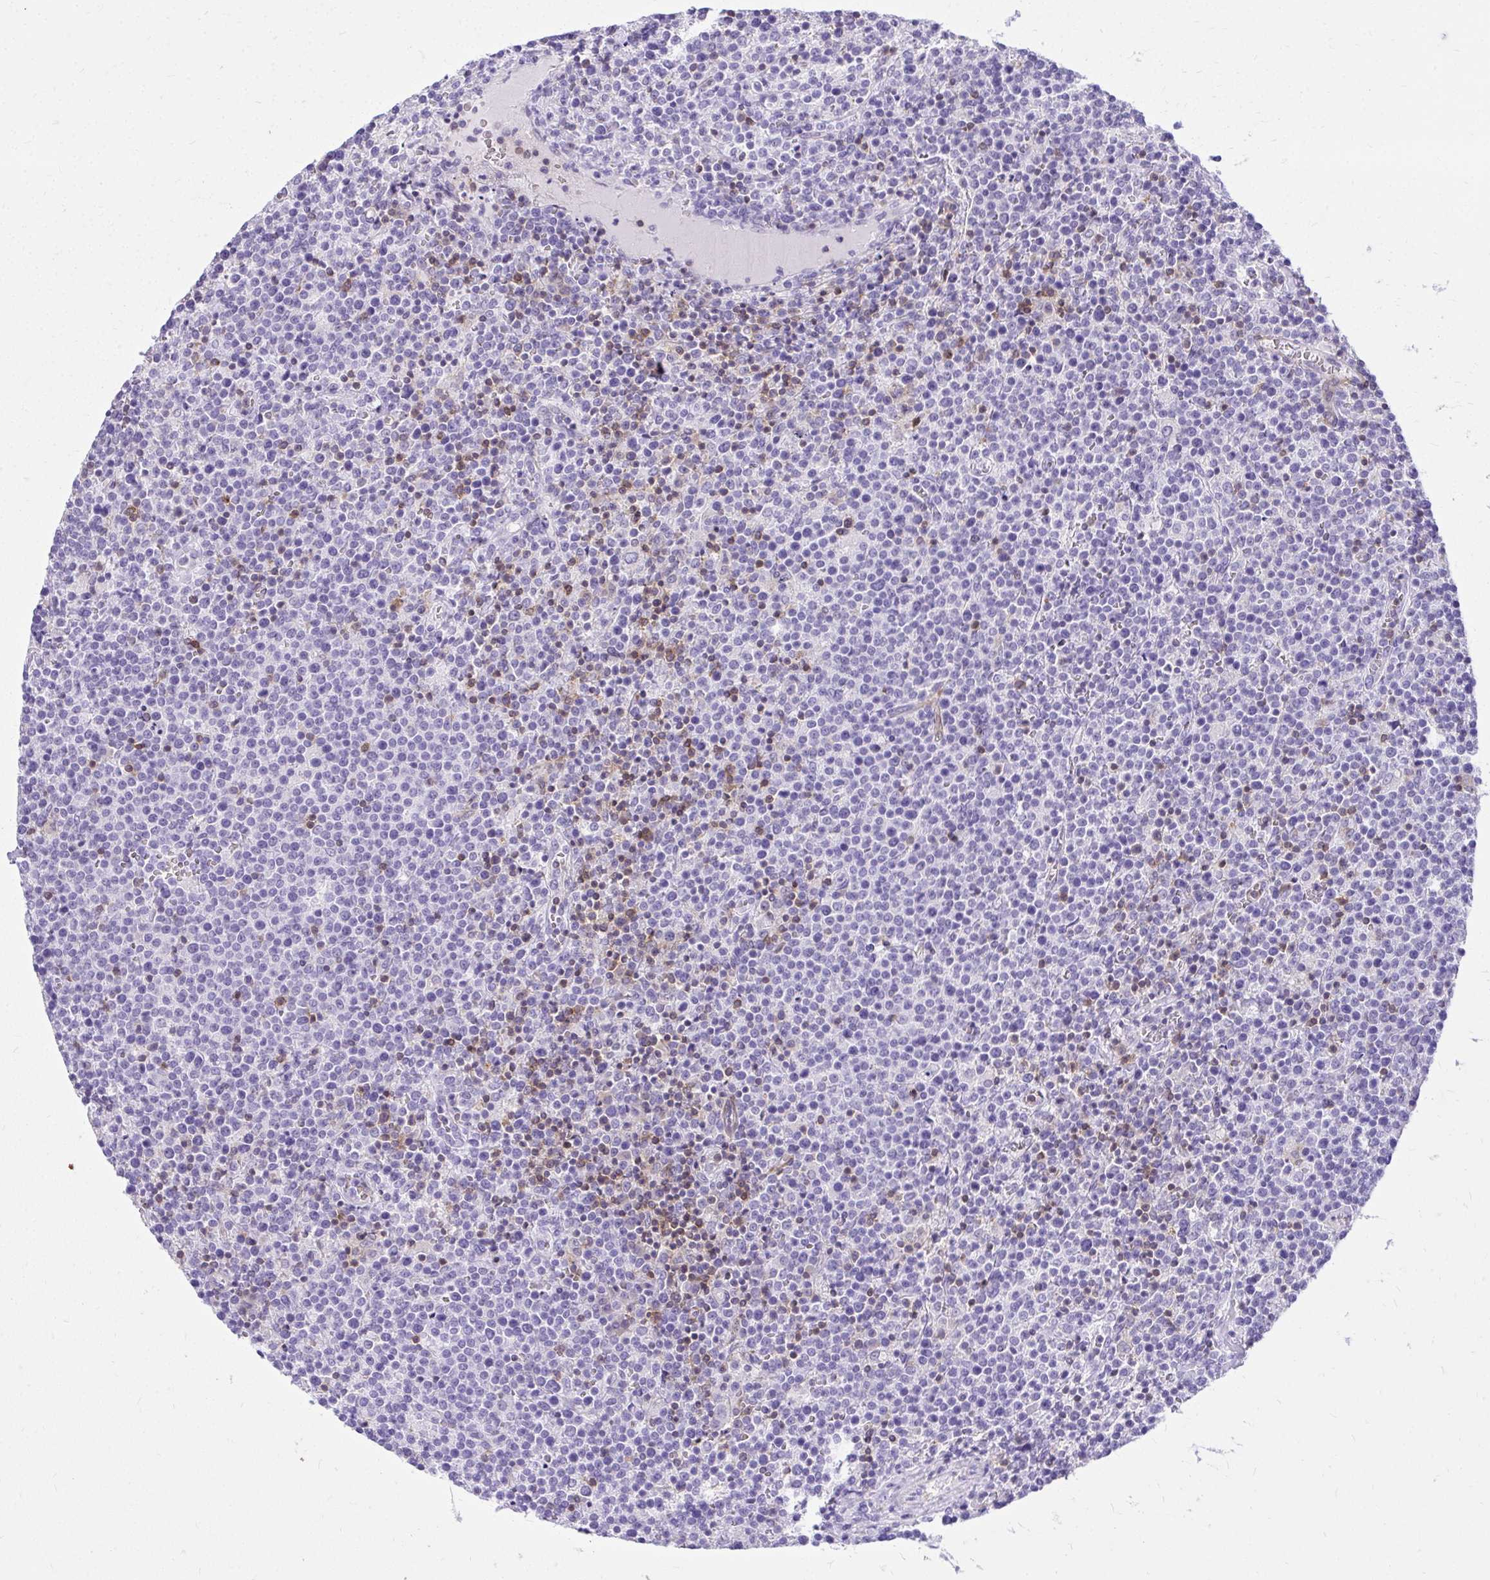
{"staining": {"intensity": "negative", "quantity": "none", "location": "none"}, "tissue": "lymphoma", "cell_type": "Tumor cells", "image_type": "cancer", "snomed": [{"axis": "morphology", "description": "Malignant lymphoma, non-Hodgkin's type, High grade"}, {"axis": "topography", "description": "Lymph node"}], "caption": "Immunohistochemical staining of human lymphoma reveals no significant expression in tumor cells.", "gene": "GPRIN3", "patient": {"sex": "male", "age": 61}}